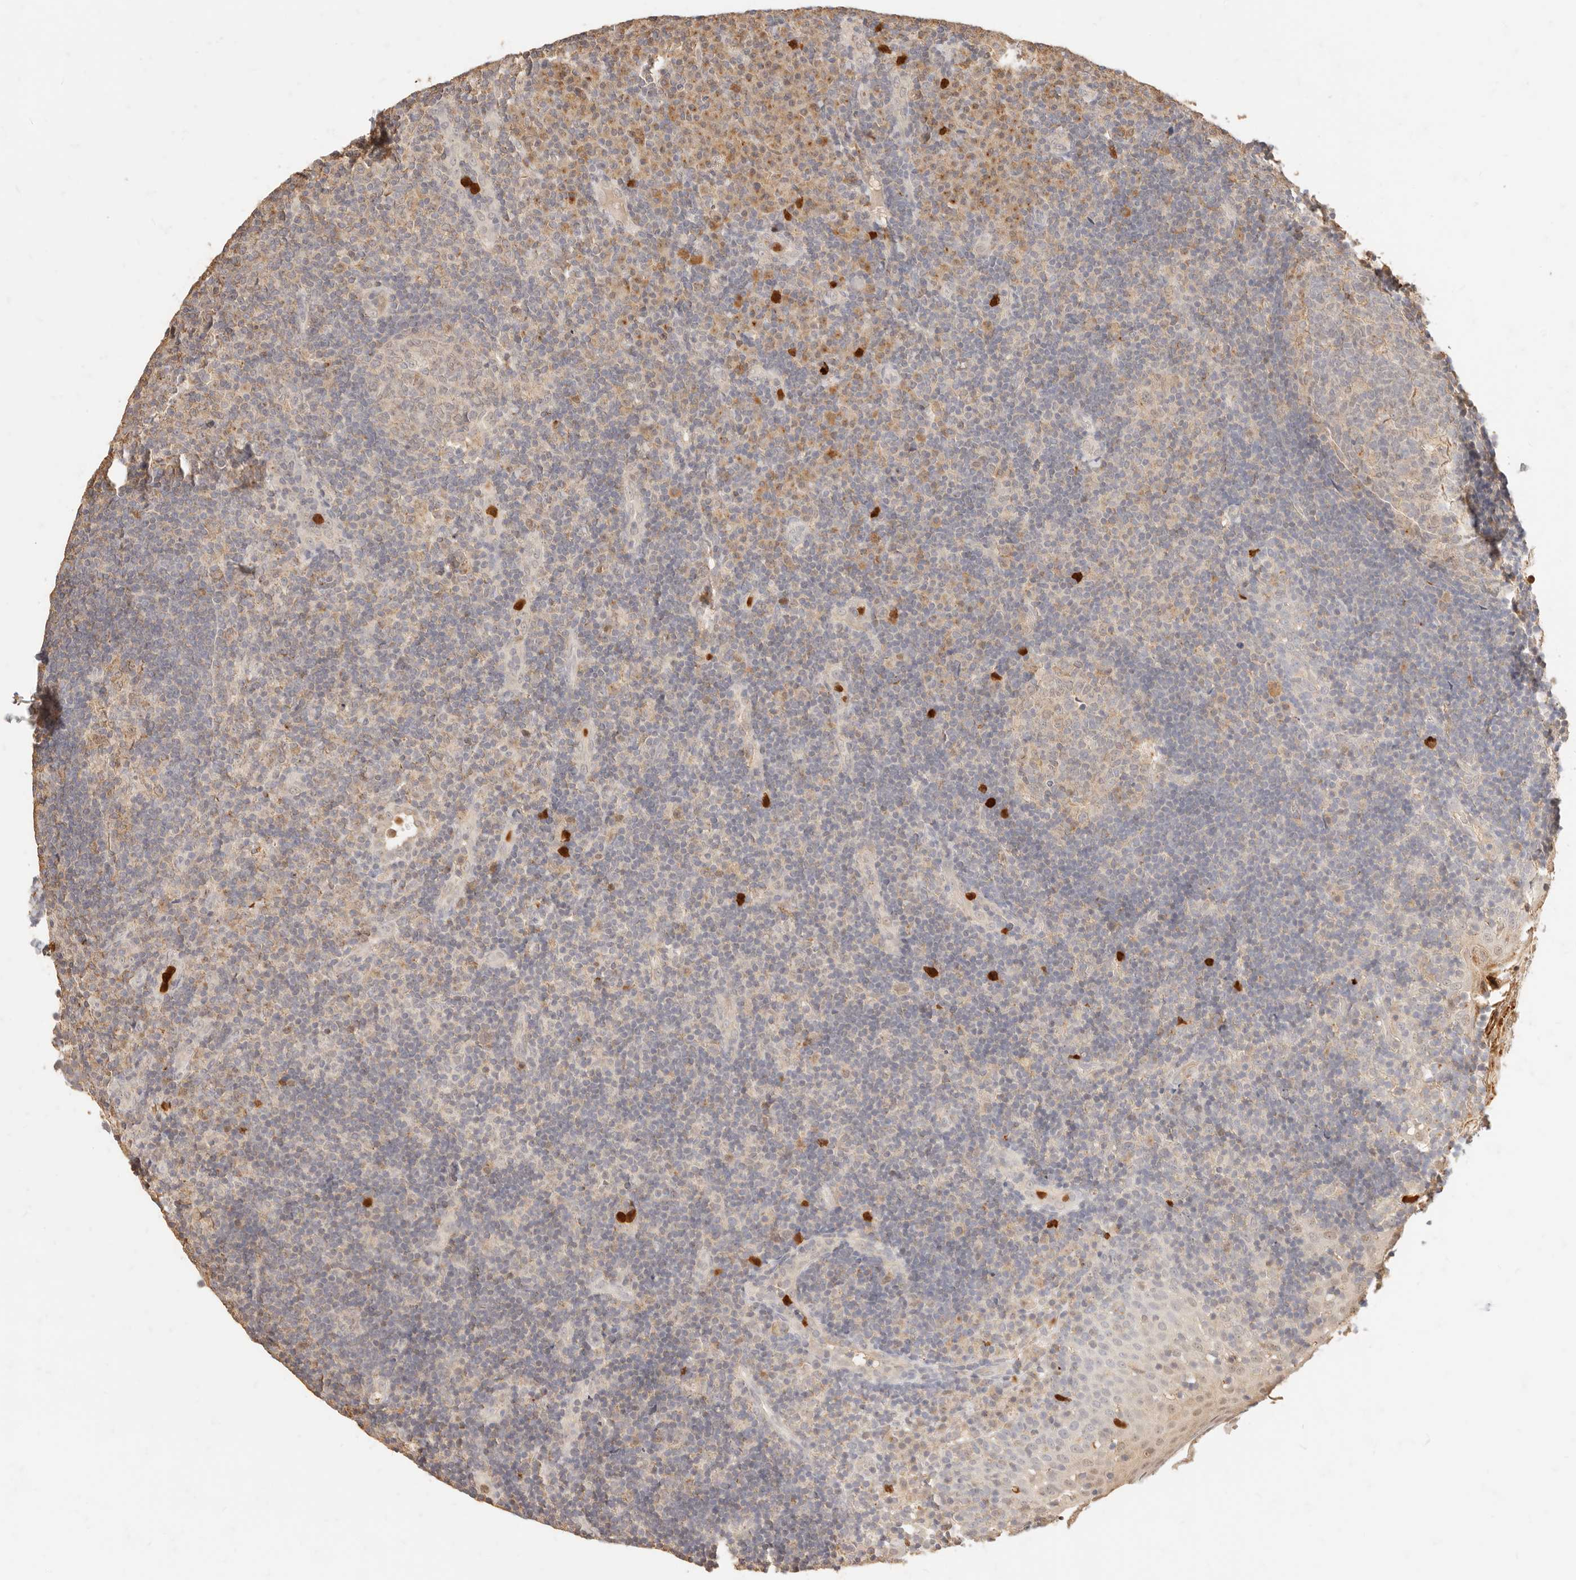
{"staining": {"intensity": "weak", "quantity": "<25%", "location": "cytoplasmic/membranous"}, "tissue": "tonsil", "cell_type": "Germinal center cells", "image_type": "normal", "snomed": [{"axis": "morphology", "description": "Normal tissue, NOS"}, {"axis": "topography", "description": "Tonsil"}], "caption": "Immunohistochemistry (IHC) photomicrograph of unremarkable human tonsil stained for a protein (brown), which displays no staining in germinal center cells. (Immunohistochemistry (IHC), brightfield microscopy, high magnification).", "gene": "TMTC2", "patient": {"sex": "female", "age": 40}}